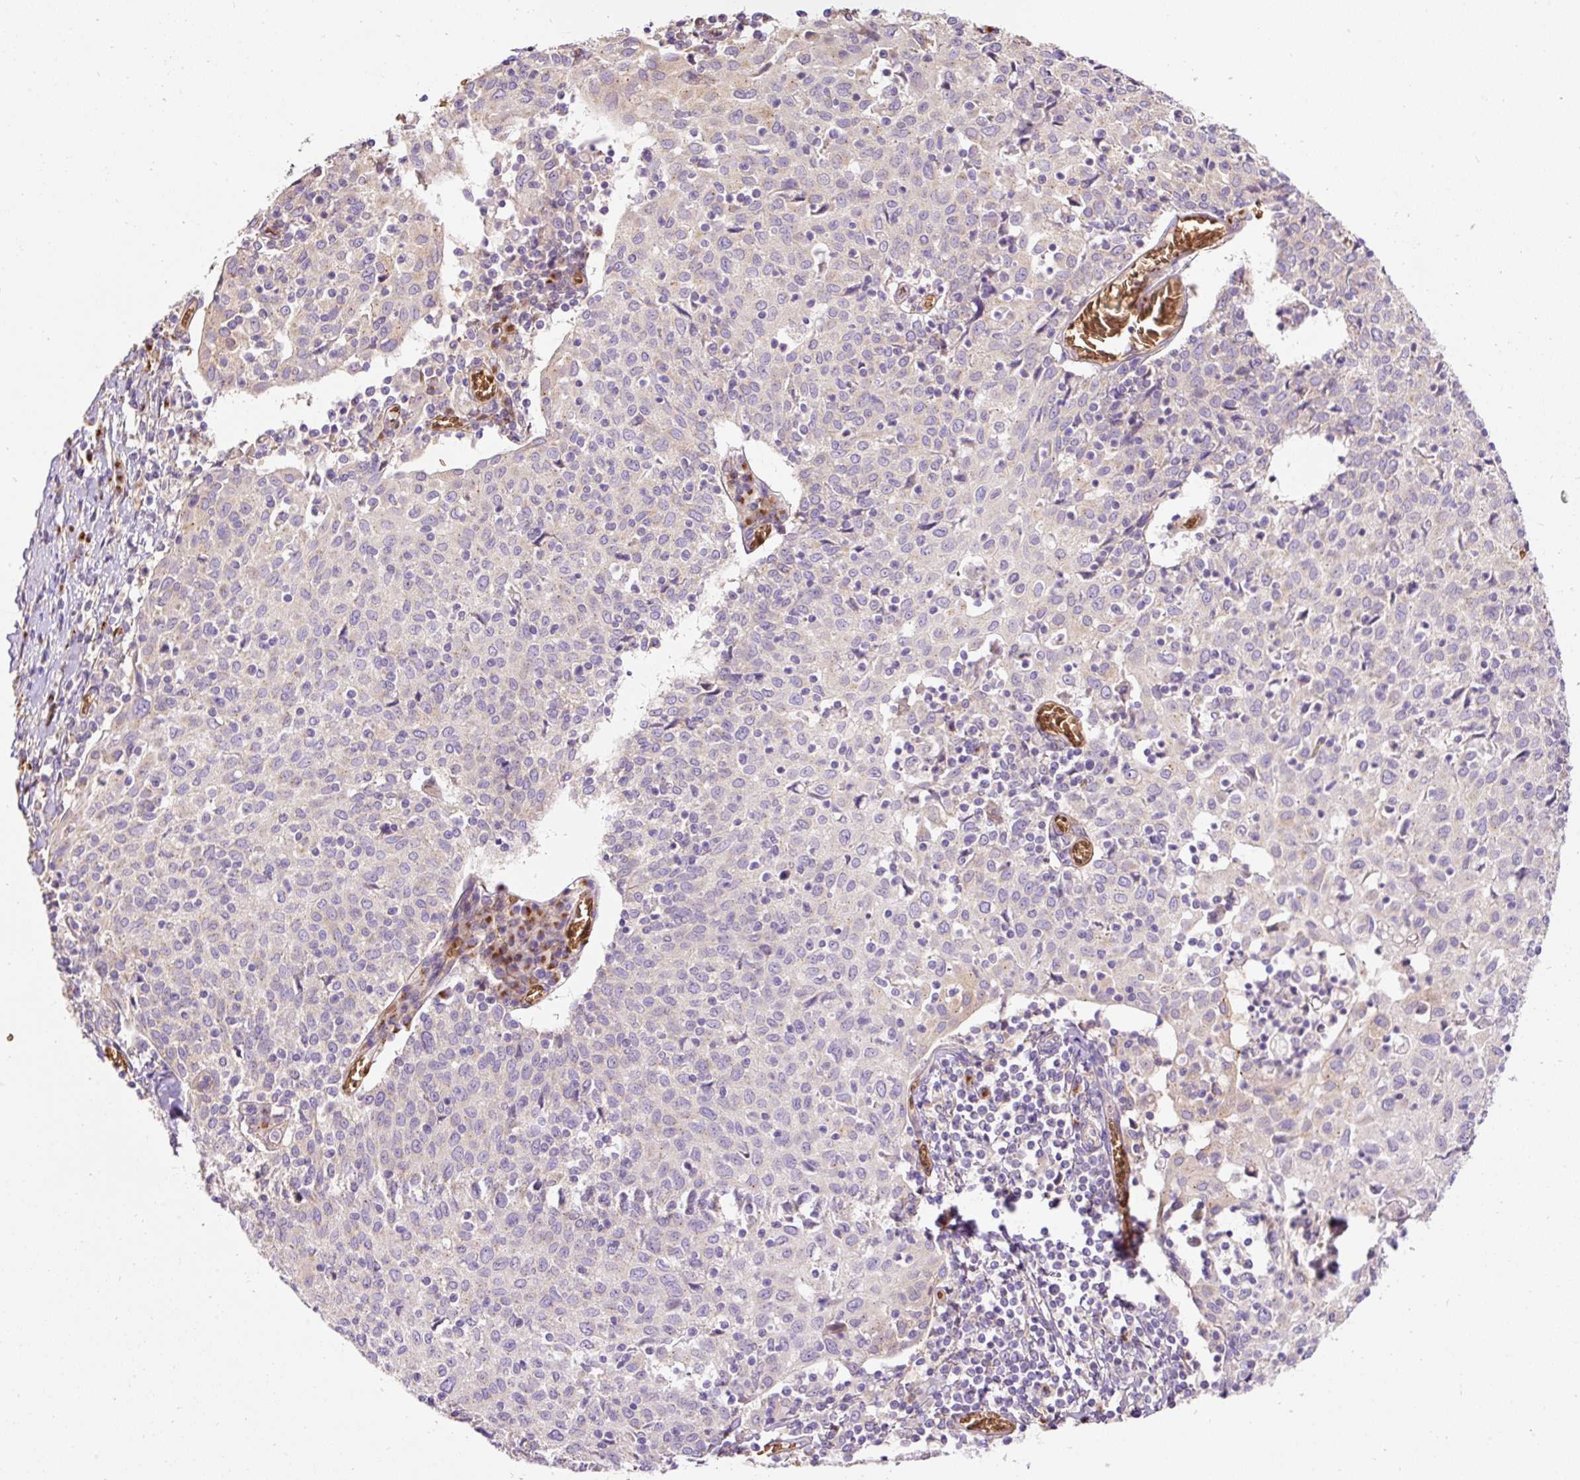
{"staining": {"intensity": "negative", "quantity": "none", "location": "none"}, "tissue": "cervical cancer", "cell_type": "Tumor cells", "image_type": "cancer", "snomed": [{"axis": "morphology", "description": "Squamous cell carcinoma, NOS"}, {"axis": "topography", "description": "Cervix"}], "caption": "Immunohistochemical staining of human squamous cell carcinoma (cervical) reveals no significant positivity in tumor cells.", "gene": "PRRC2A", "patient": {"sex": "female", "age": 52}}